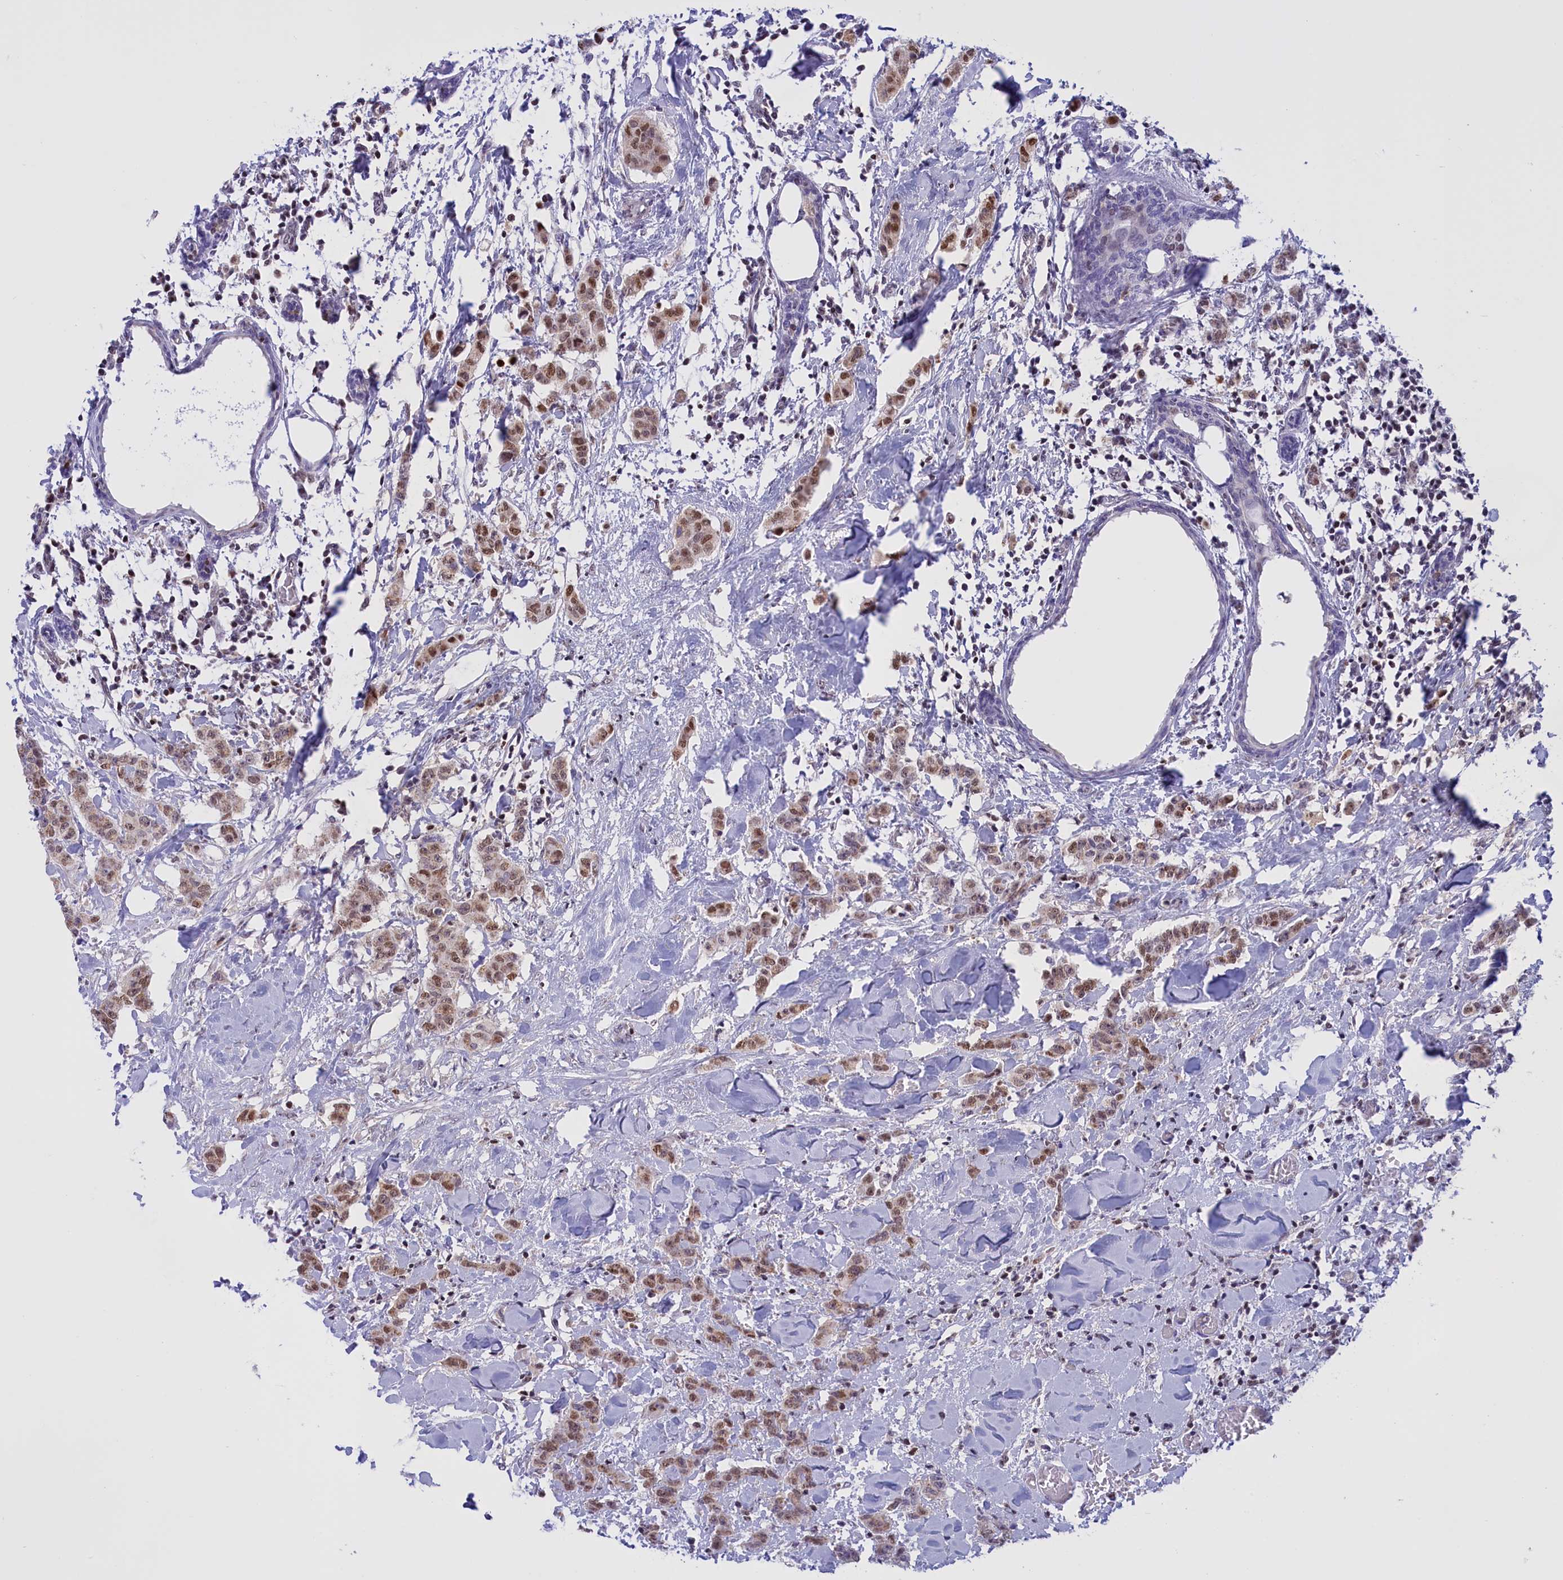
{"staining": {"intensity": "moderate", "quantity": ">75%", "location": "nuclear"}, "tissue": "breast cancer", "cell_type": "Tumor cells", "image_type": "cancer", "snomed": [{"axis": "morphology", "description": "Duct carcinoma"}, {"axis": "topography", "description": "Breast"}], "caption": "A brown stain labels moderate nuclear expression of a protein in human breast cancer (intraductal carcinoma) tumor cells. (Stains: DAB in brown, nuclei in blue, Microscopy: brightfield microscopy at high magnification).", "gene": "IZUMO2", "patient": {"sex": "female", "age": 40}}